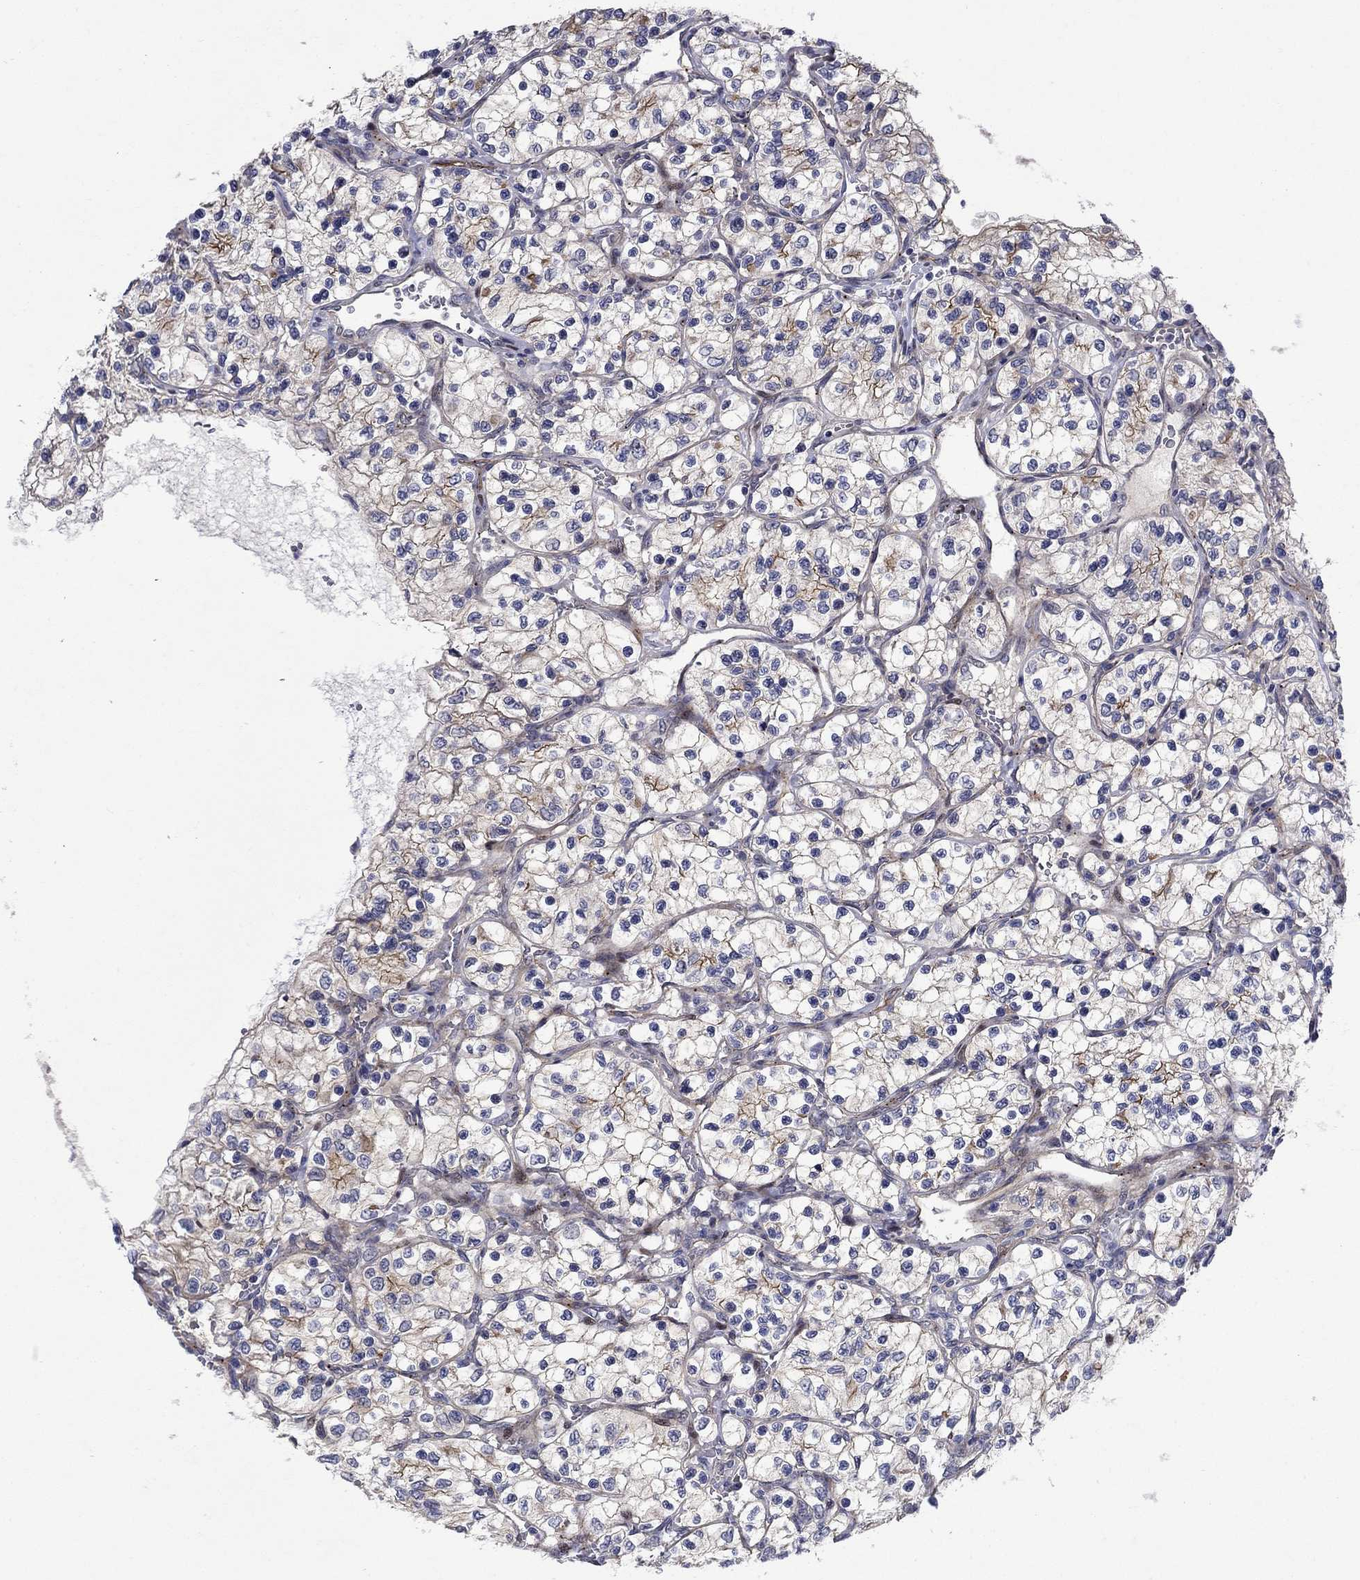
{"staining": {"intensity": "strong", "quantity": "<25%", "location": "cytoplasmic/membranous"}, "tissue": "renal cancer", "cell_type": "Tumor cells", "image_type": "cancer", "snomed": [{"axis": "morphology", "description": "Adenocarcinoma, NOS"}, {"axis": "topography", "description": "Kidney"}], "caption": "Renal adenocarcinoma stained with IHC displays strong cytoplasmic/membranous positivity in approximately <25% of tumor cells.", "gene": "SLC7A1", "patient": {"sex": "female", "age": 69}}